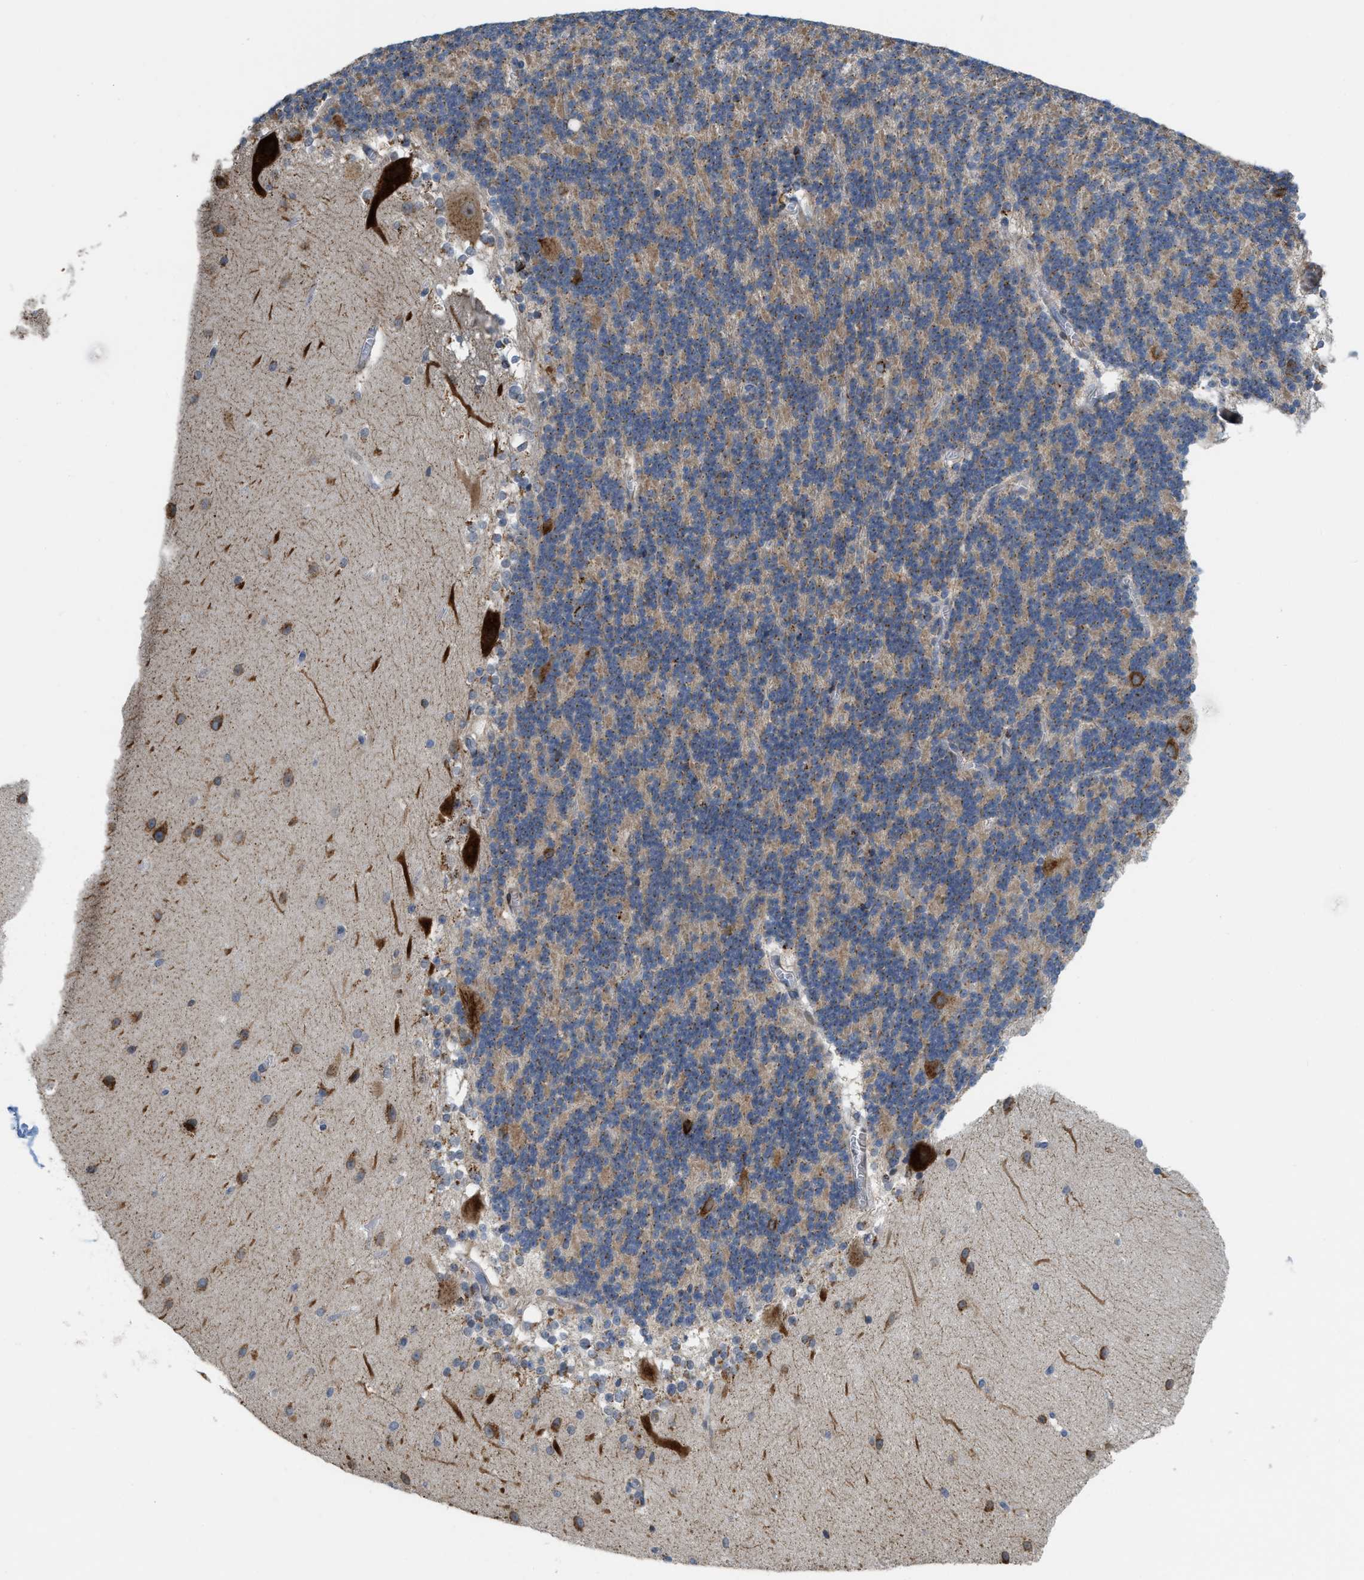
{"staining": {"intensity": "weak", "quantity": "25%-75%", "location": "cytoplasmic/membranous"}, "tissue": "cerebellum", "cell_type": "Cells in granular layer", "image_type": "normal", "snomed": [{"axis": "morphology", "description": "Normal tissue, NOS"}, {"axis": "topography", "description": "Cerebellum"}], "caption": "About 25%-75% of cells in granular layer in unremarkable cerebellum exhibit weak cytoplasmic/membranous protein positivity as visualized by brown immunohistochemical staining.", "gene": "DIPK1A", "patient": {"sex": "female", "age": 19}}